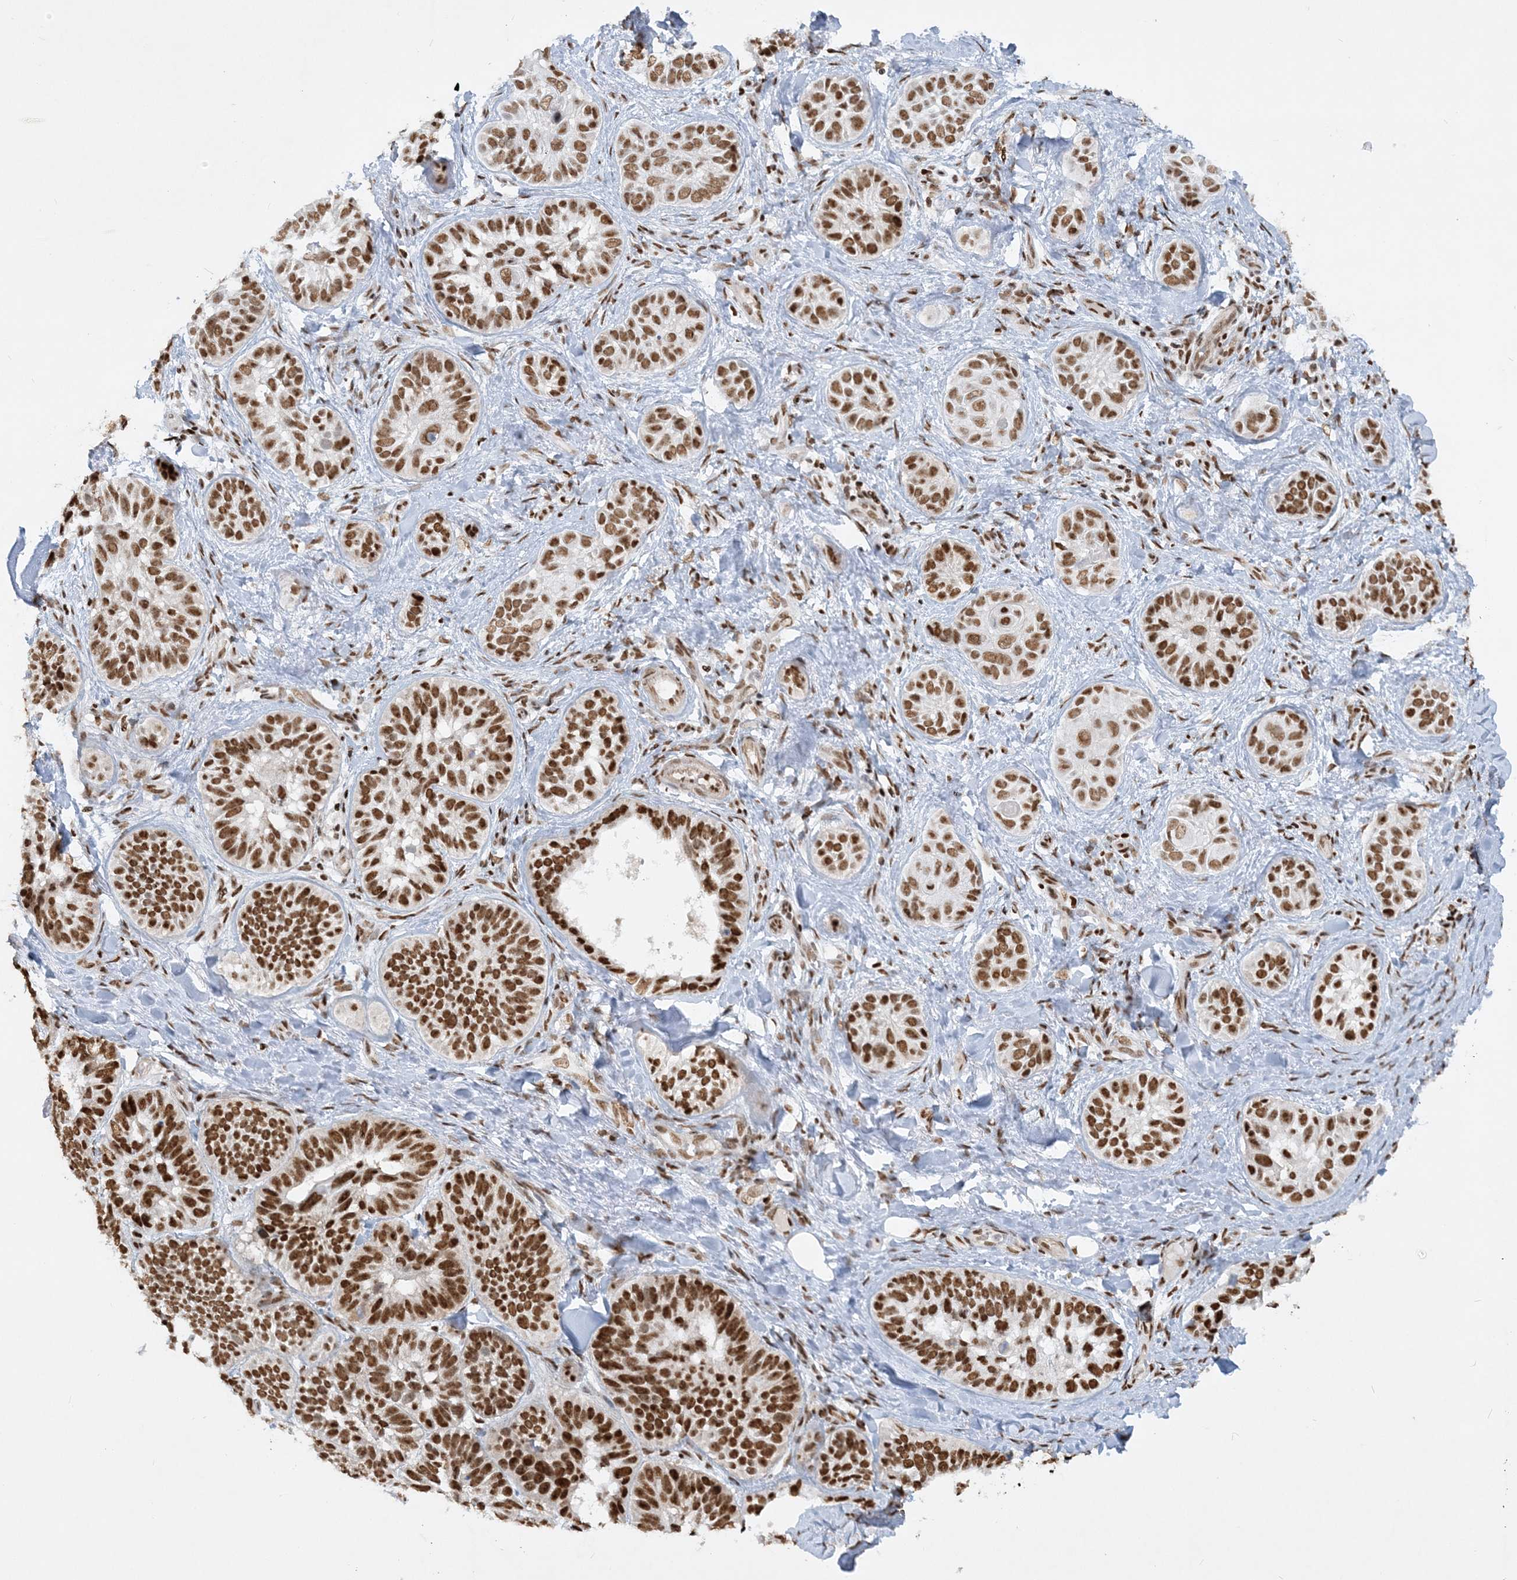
{"staining": {"intensity": "strong", "quantity": ">75%", "location": "nuclear"}, "tissue": "skin cancer", "cell_type": "Tumor cells", "image_type": "cancer", "snomed": [{"axis": "morphology", "description": "Basal cell carcinoma"}, {"axis": "topography", "description": "Skin"}], "caption": "Immunohistochemistry (IHC) (DAB) staining of human basal cell carcinoma (skin) reveals strong nuclear protein expression in about >75% of tumor cells.", "gene": "DELE1", "patient": {"sex": "male", "age": 62}}